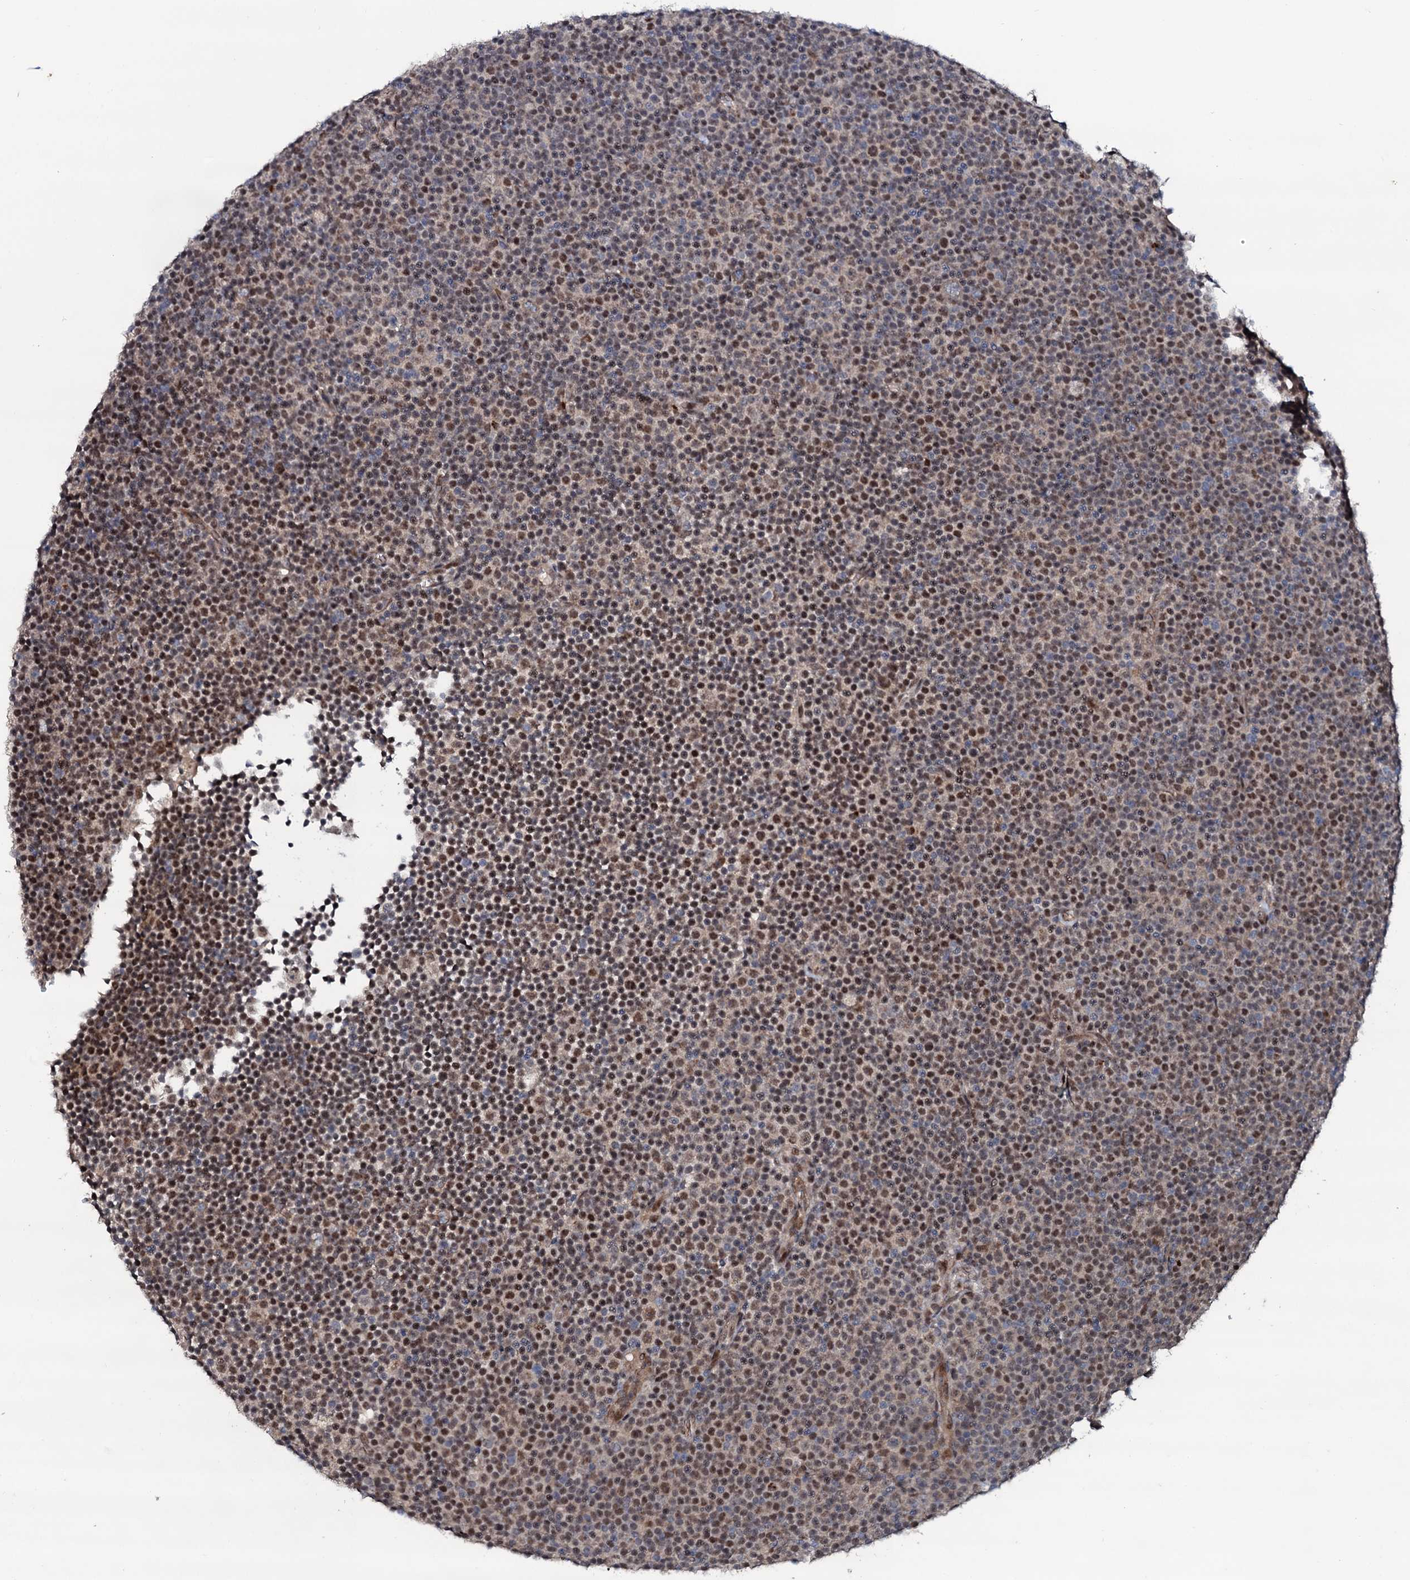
{"staining": {"intensity": "moderate", "quantity": ">75%", "location": "nuclear"}, "tissue": "lymphoma", "cell_type": "Tumor cells", "image_type": "cancer", "snomed": [{"axis": "morphology", "description": "Malignant lymphoma, non-Hodgkin's type, Low grade"}, {"axis": "topography", "description": "Lymph node"}], "caption": "Lymphoma stained for a protein (brown) exhibits moderate nuclear positive staining in approximately >75% of tumor cells.", "gene": "COG6", "patient": {"sex": "female", "age": 67}}